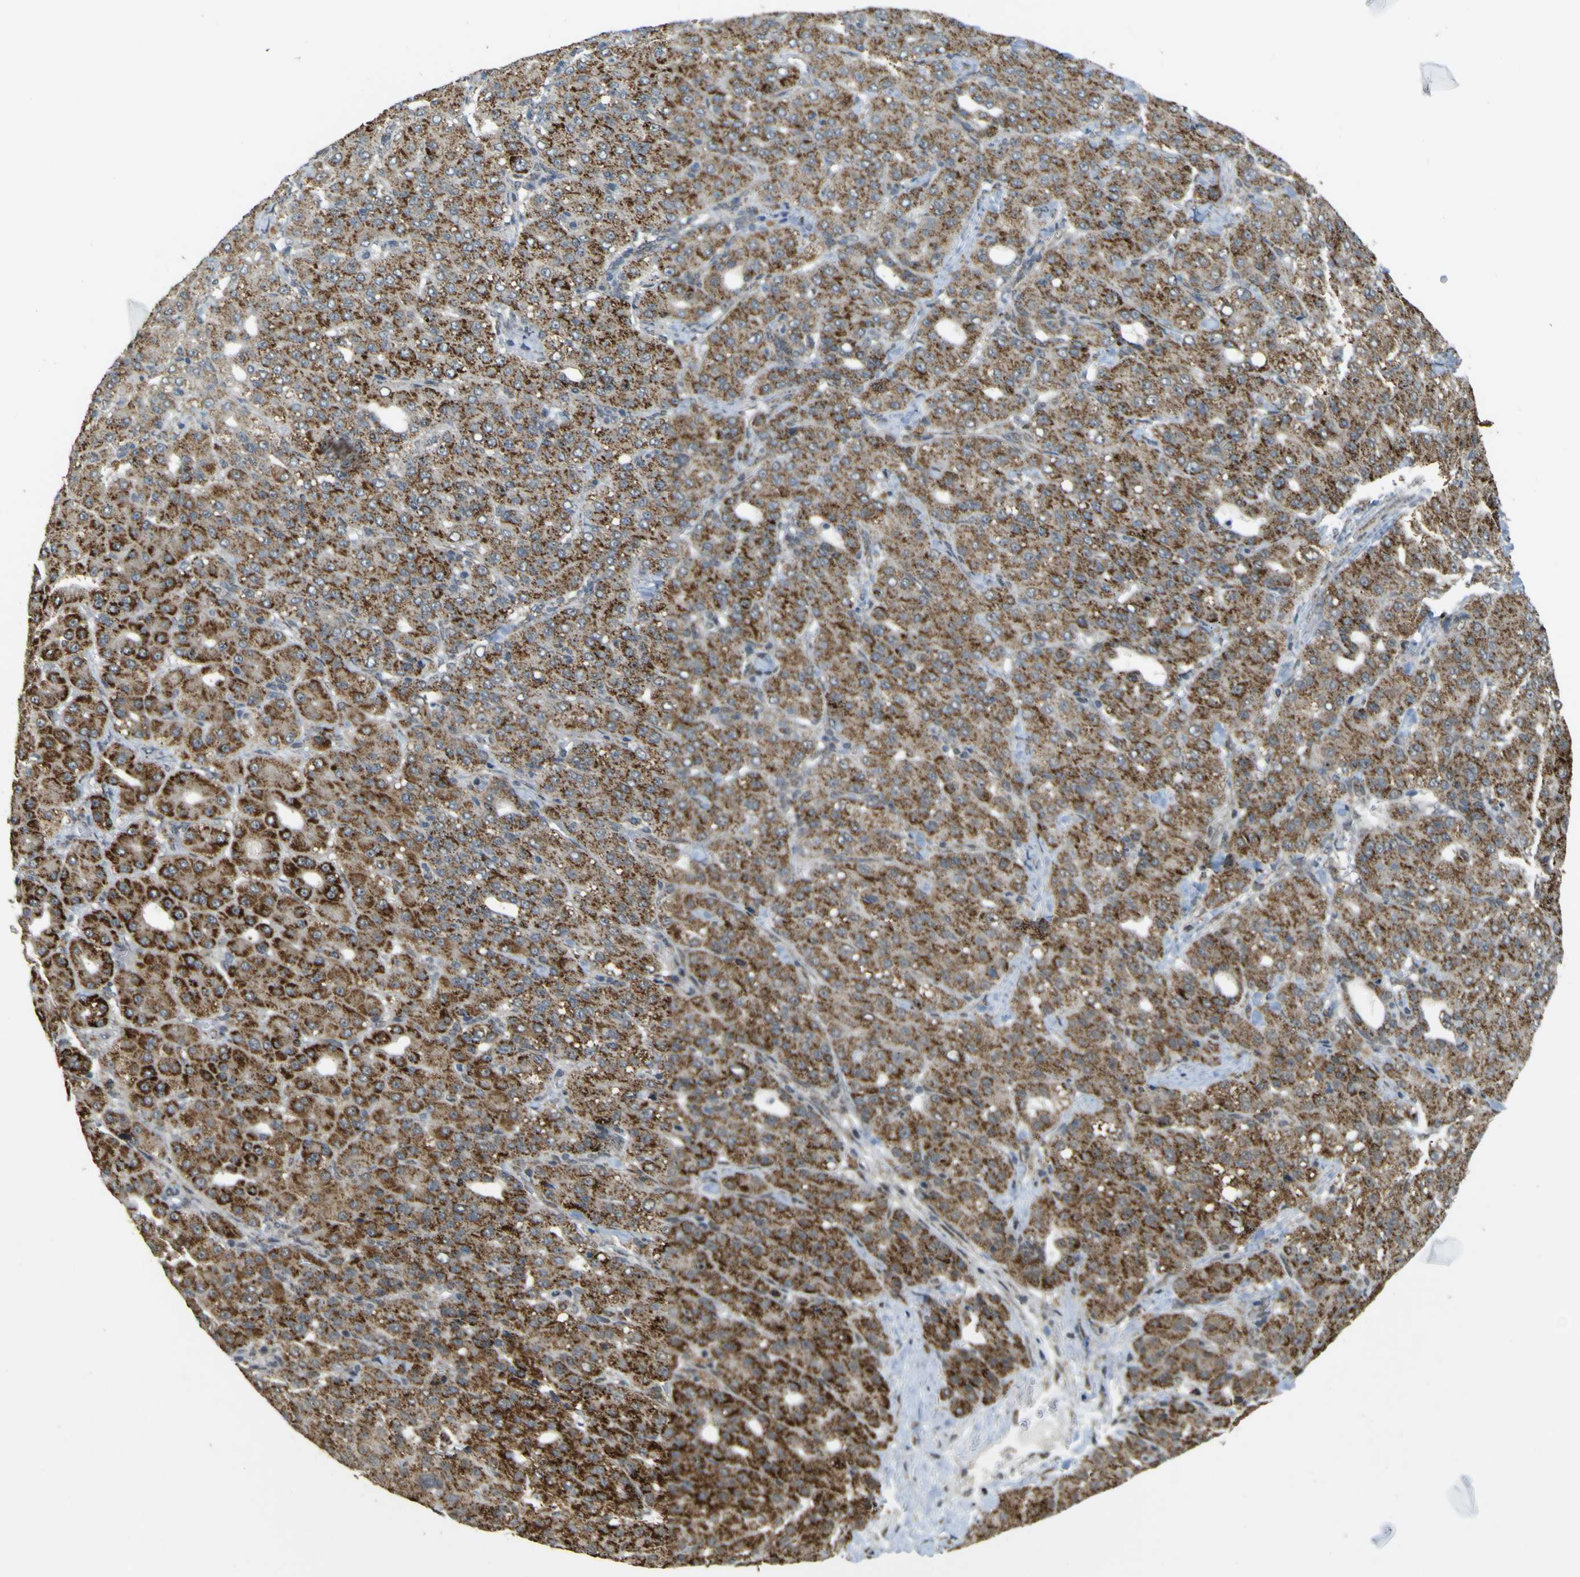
{"staining": {"intensity": "strong", "quantity": ">75%", "location": "cytoplasmic/membranous"}, "tissue": "liver cancer", "cell_type": "Tumor cells", "image_type": "cancer", "snomed": [{"axis": "morphology", "description": "Carcinoma, Hepatocellular, NOS"}, {"axis": "topography", "description": "Liver"}], "caption": "IHC (DAB) staining of human liver cancer reveals strong cytoplasmic/membranous protein positivity in about >75% of tumor cells.", "gene": "ACBD5", "patient": {"sex": "male", "age": 65}}